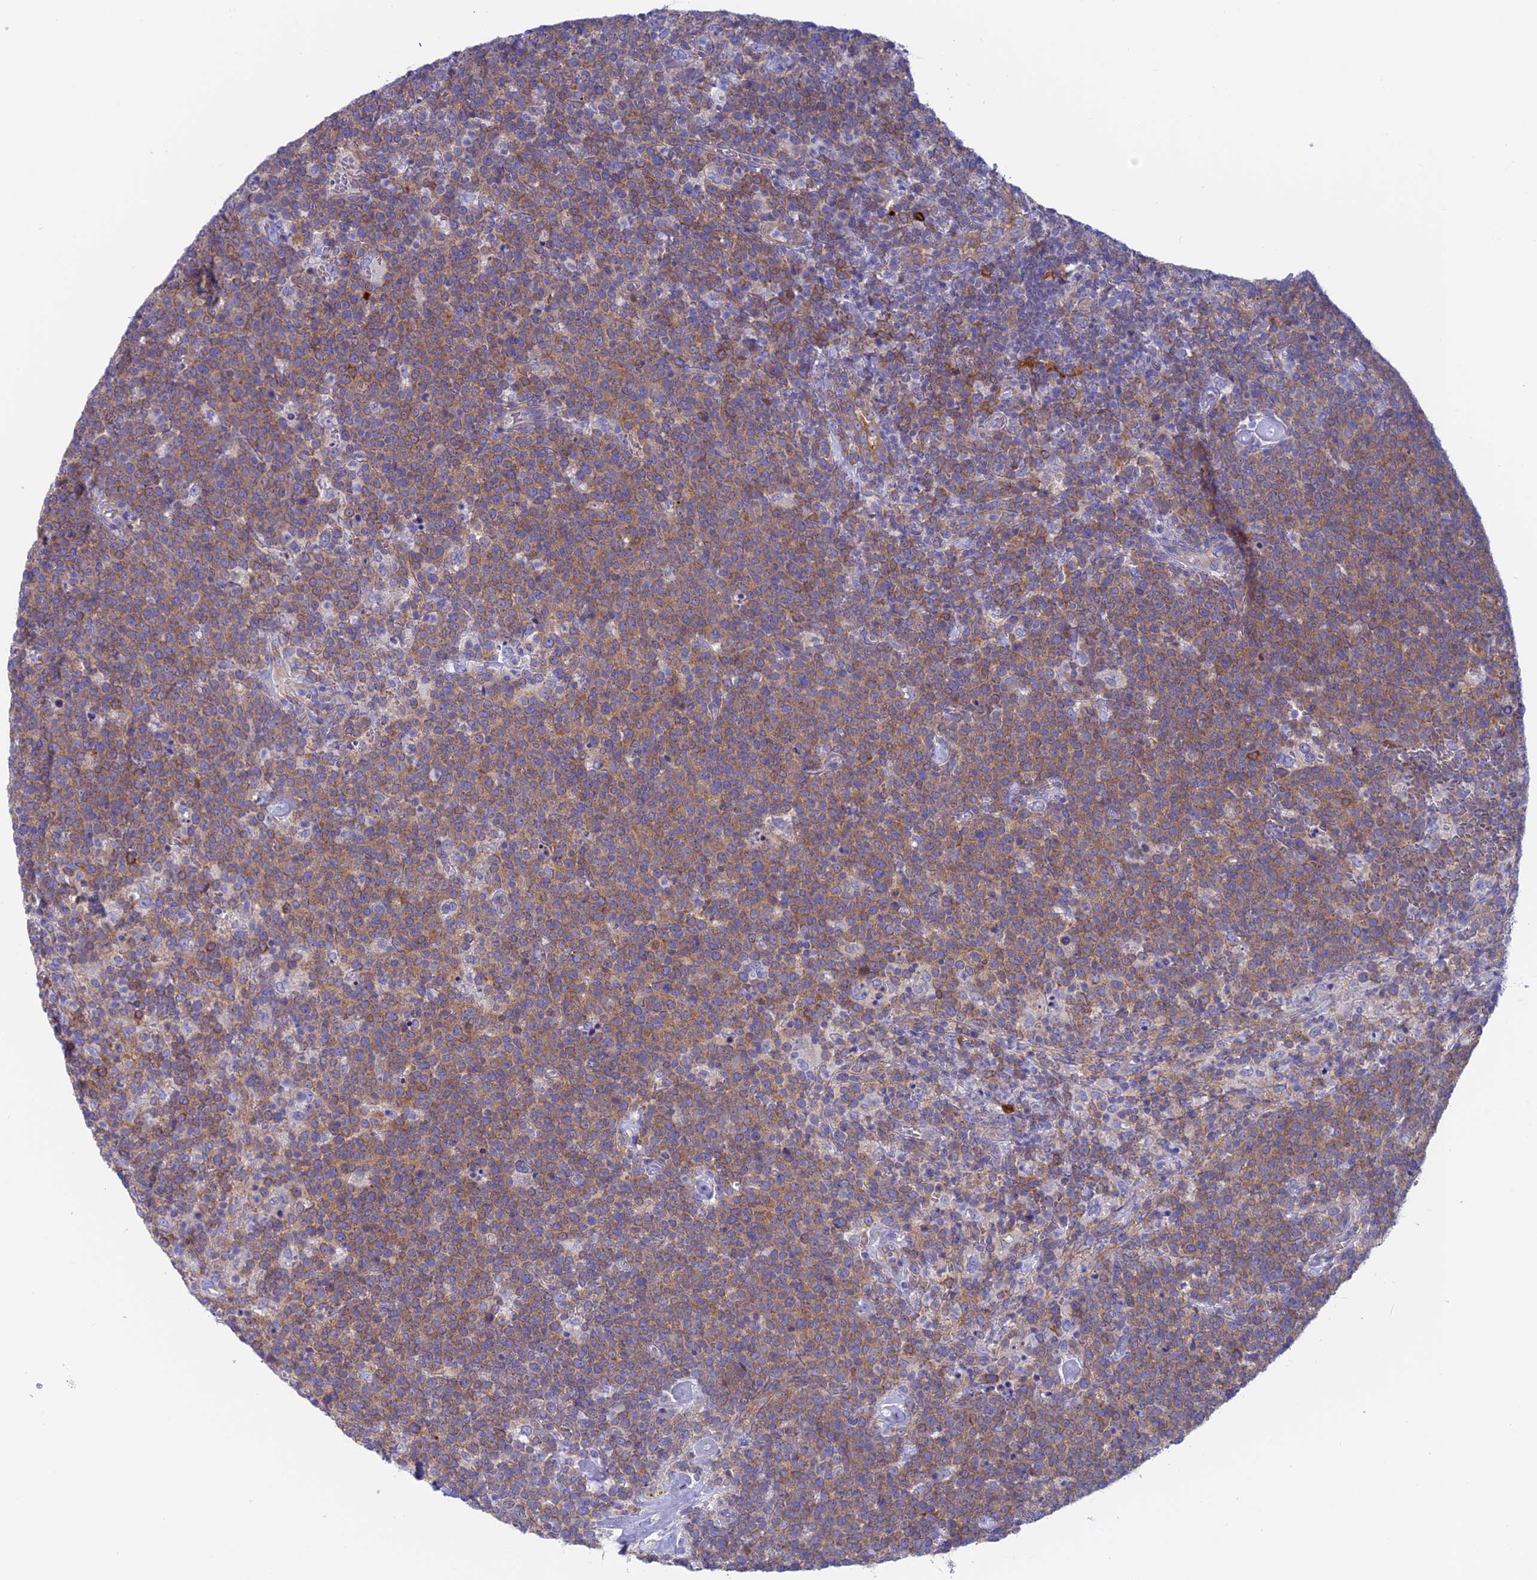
{"staining": {"intensity": "moderate", "quantity": ">75%", "location": "cytoplasmic/membranous"}, "tissue": "lymphoma", "cell_type": "Tumor cells", "image_type": "cancer", "snomed": [{"axis": "morphology", "description": "Malignant lymphoma, non-Hodgkin's type, High grade"}, {"axis": "topography", "description": "Lymph node"}], "caption": "IHC (DAB) staining of human malignant lymphoma, non-Hodgkin's type (high-grade) shows moderate cytoplasmic/membranous protein positivity in approximately >75% of tumor cells. The protein of interest is stained brown, and the nuclei are stained in blue (DAB IHC with brightfield microscopy, high magnification).", "gene": "LZTFL1", "patient": {"sex": "male", "age": 61}}